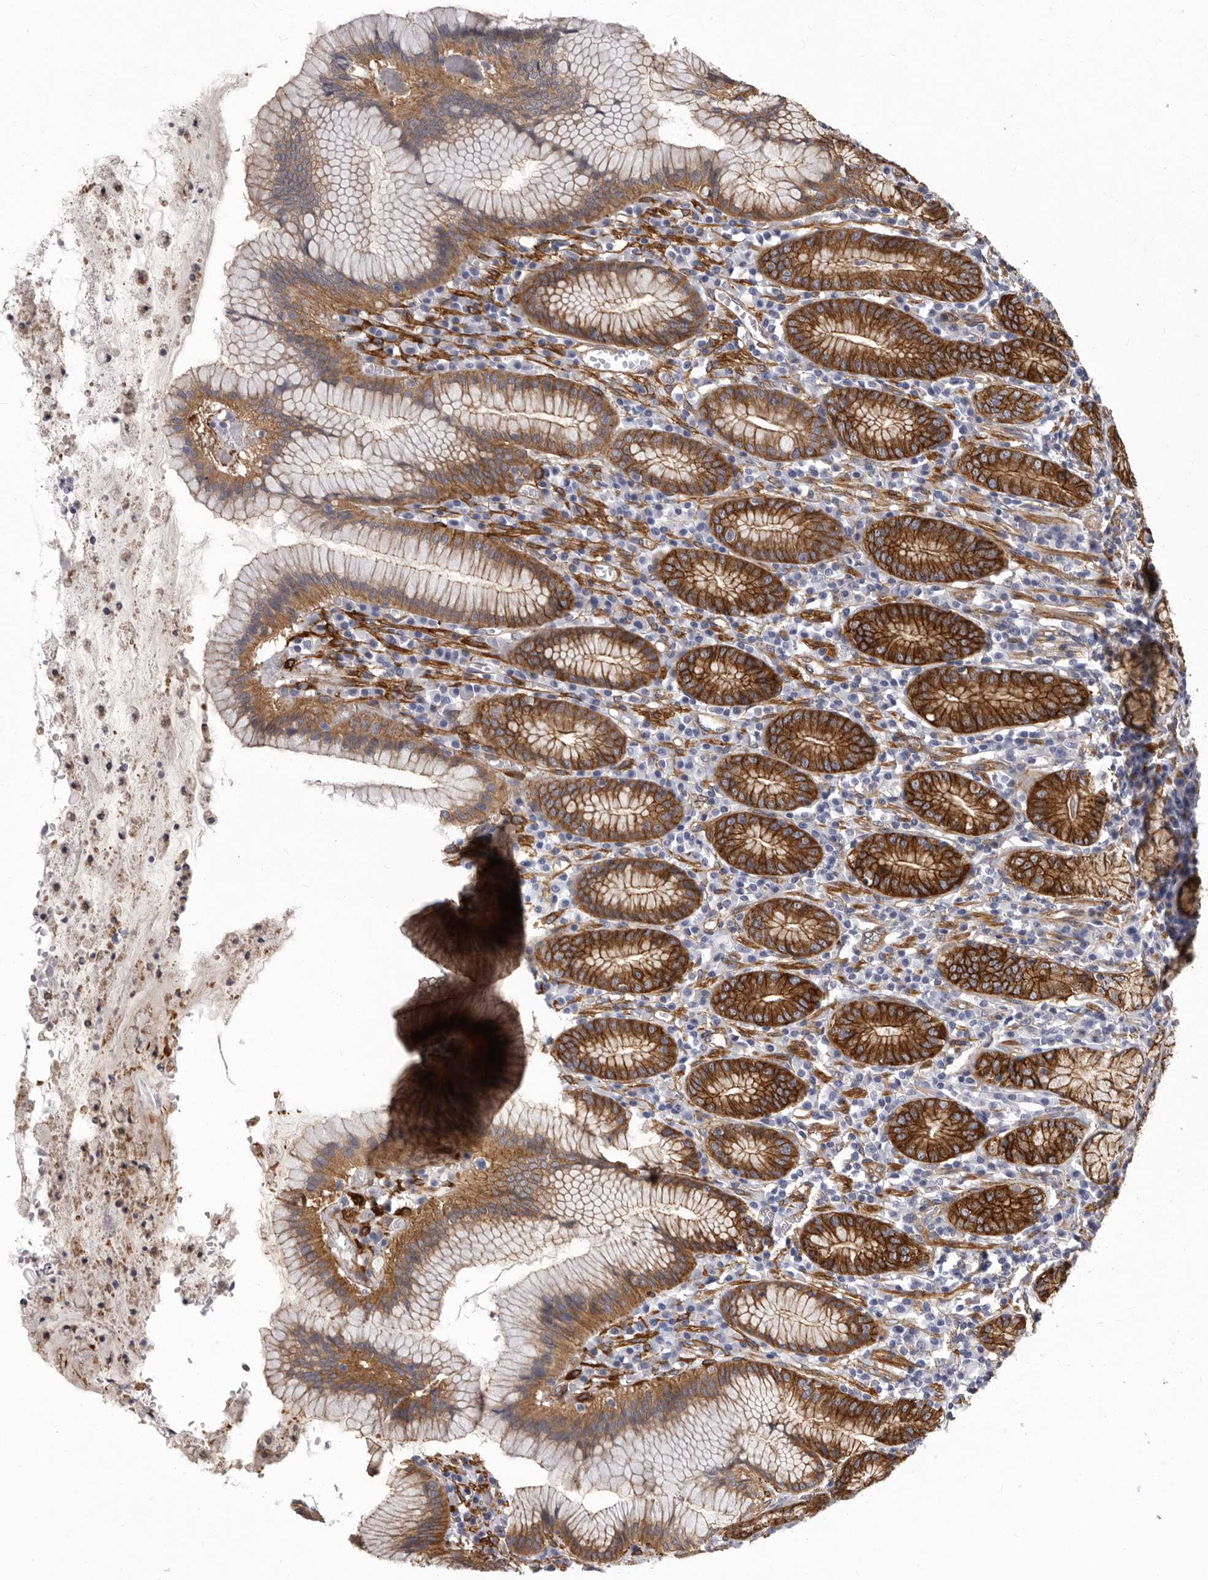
{"staining": {"intensity": "strong", "quantity": ">75%", "location": "cytoplasmic/membranous"}, "tissue": "stomach", "cell_type": "Glandular cells", "image_type": "normal", "snomed": [{"axis": "morphology", "description": "Normal tissue, NOS"}, {"axis": "topography", "description": "Stomach"}], "caption": "The micrograph shows immunohistochemical staining of normal stomach. There is strong cytoplasmic/membranous staining is identified in about >75% of glandular cells.", "gene": "ENAH", "patient": {"sex": "male", "age": 55}}